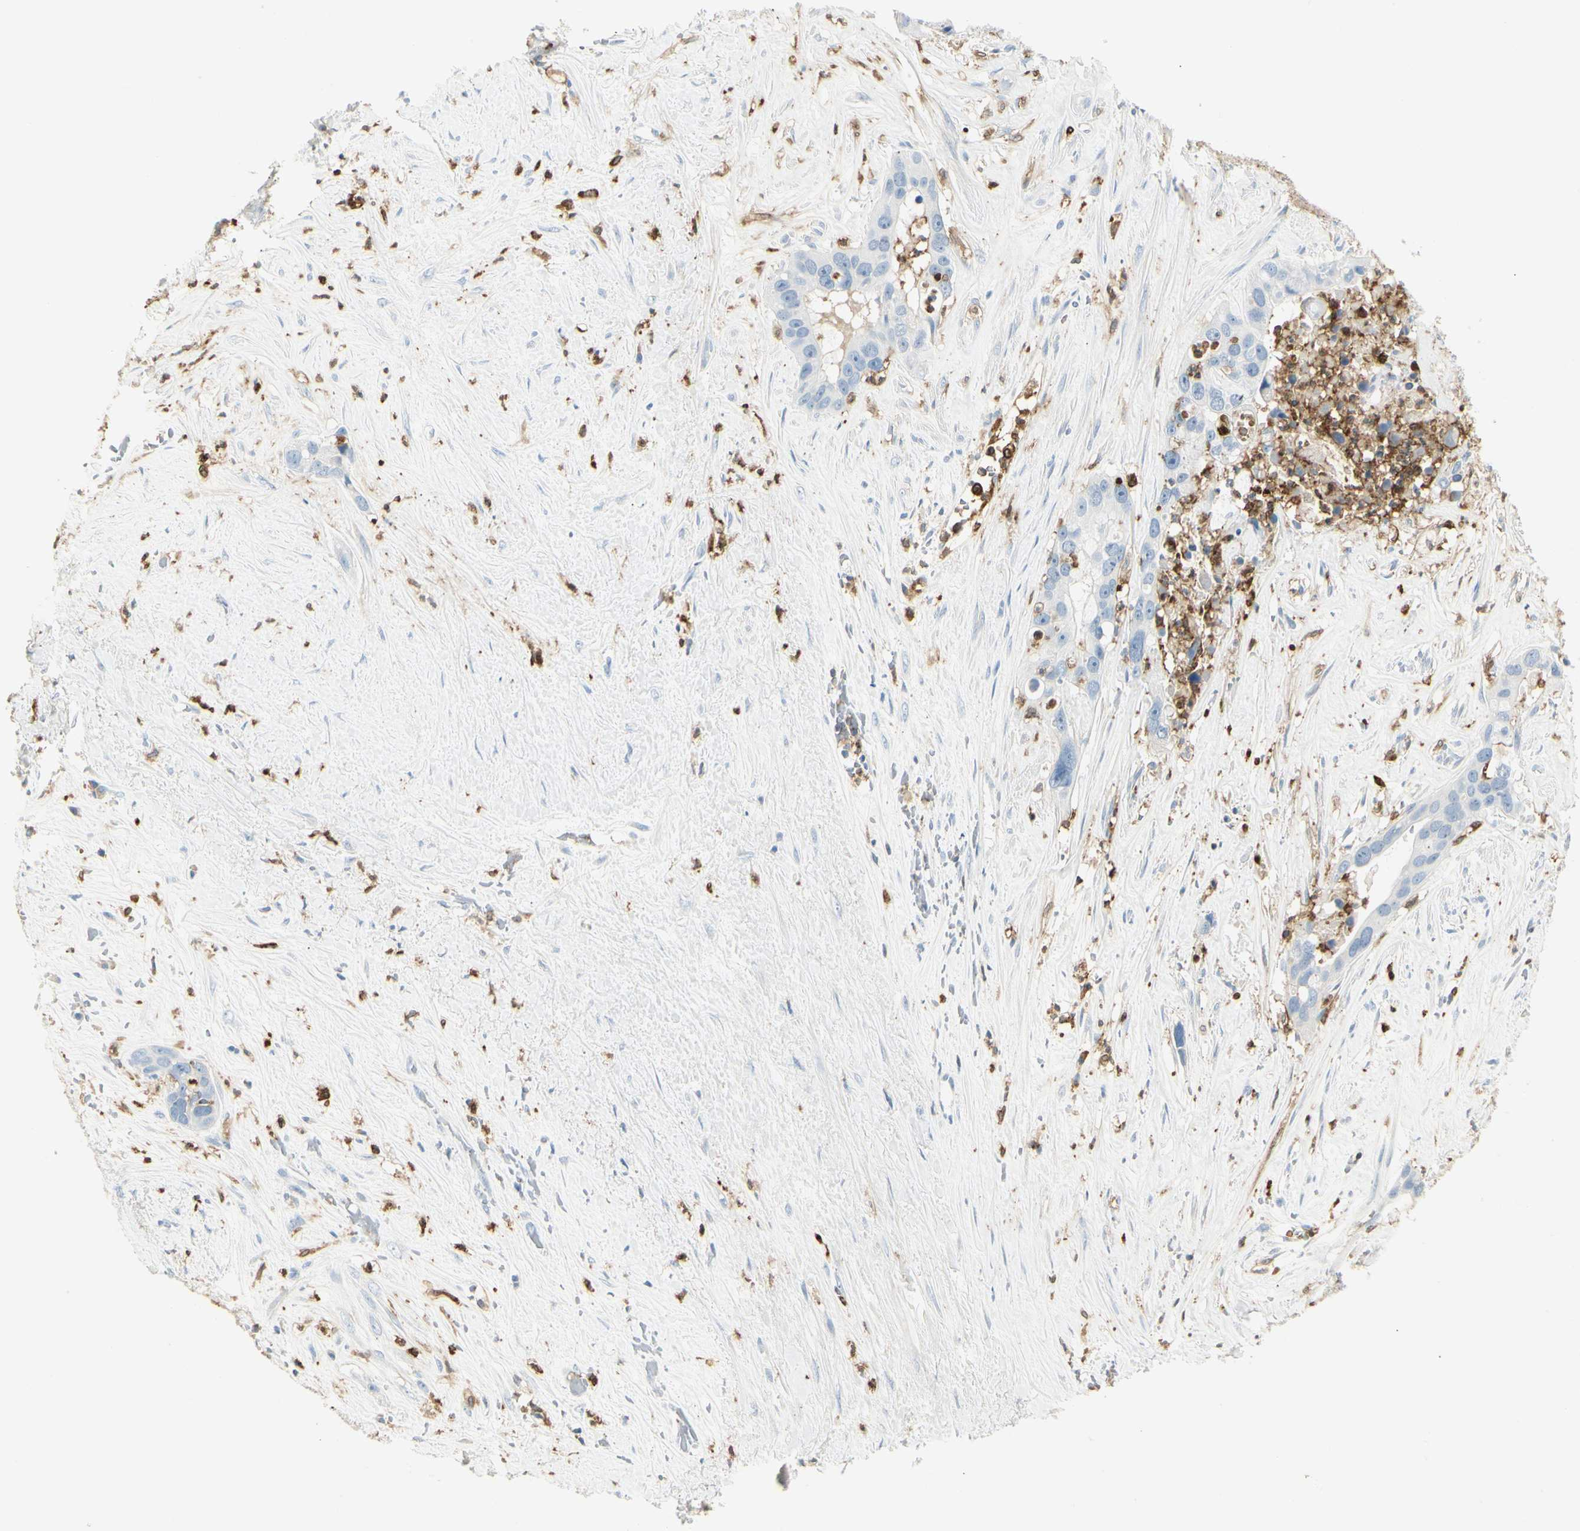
{"staining": {"intensity": "negative", "quantity": "none", "location": "none"}, "tissue": "liver cancer", "cell_type": "Tumor cells", "image_type": "cancer", "snomed": [{"axis": "morphology", "description": "Cholangiocarcinoma"}, {"axis": "topography", "description": "Liver"}], "caption": "The image reveals no significant expression in tumor cells of liver cancer (cholangiocarcinoma).", "gene": "ITGB2", "patient": {"sex": "female", "age": 65}}